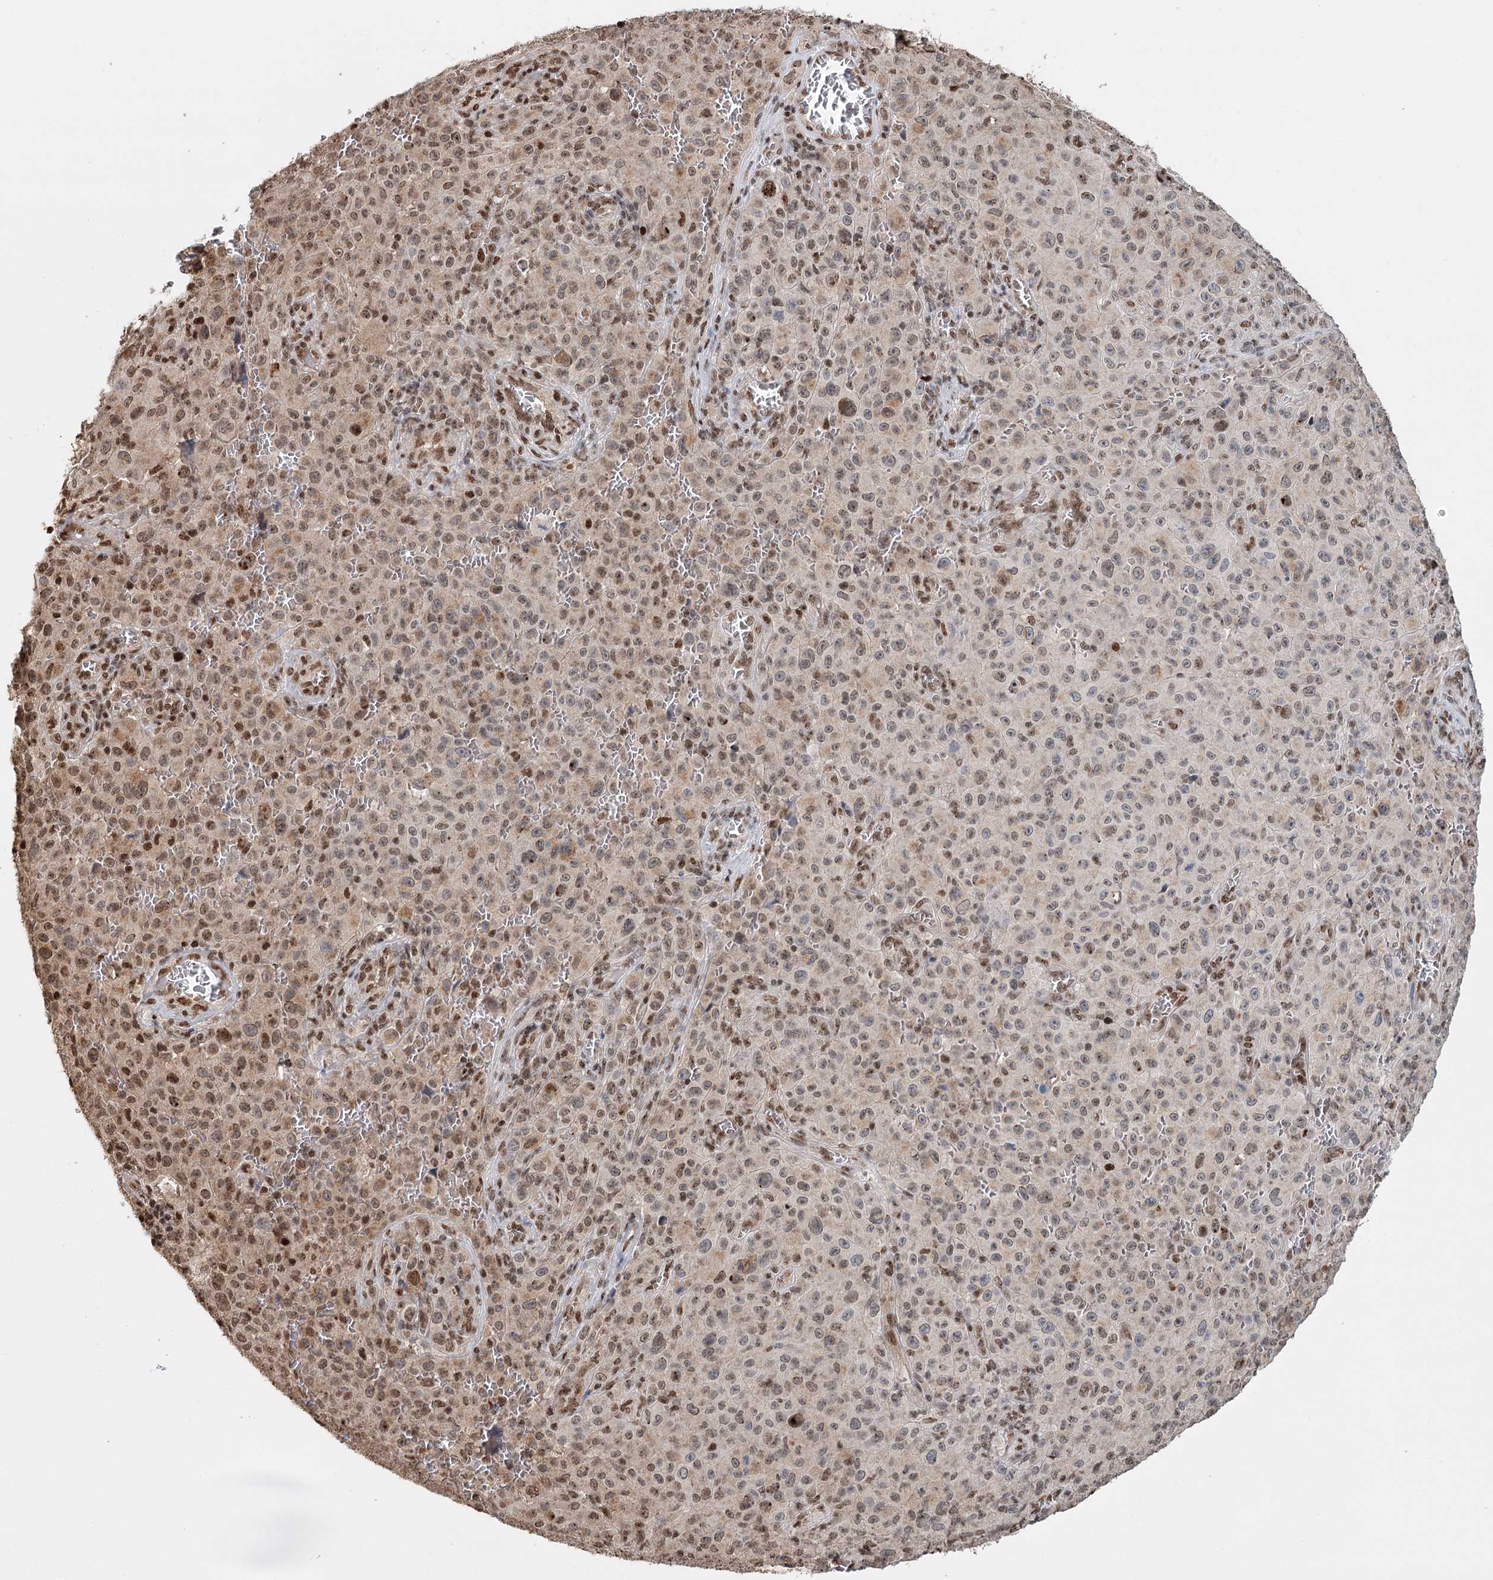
{"staining": {"intensity": "moderate", "quantity": ">75%", "location": "nuclear"}, "tissue": "melanoma", "cell_type": "Tumor cells", "image_type": "cancer", "snomed": [{"axis": "morphology", "description": "Malignant melanoma, NOS"}, {"axis": "topography", "description": "Skin"}], "caption": "Moderate nuclear protein staining is seen in approximately >75% of tumor cells in malignant melanoma.", "gene": "RPS27A", "patient": {"sex": "female", "age": 82}}